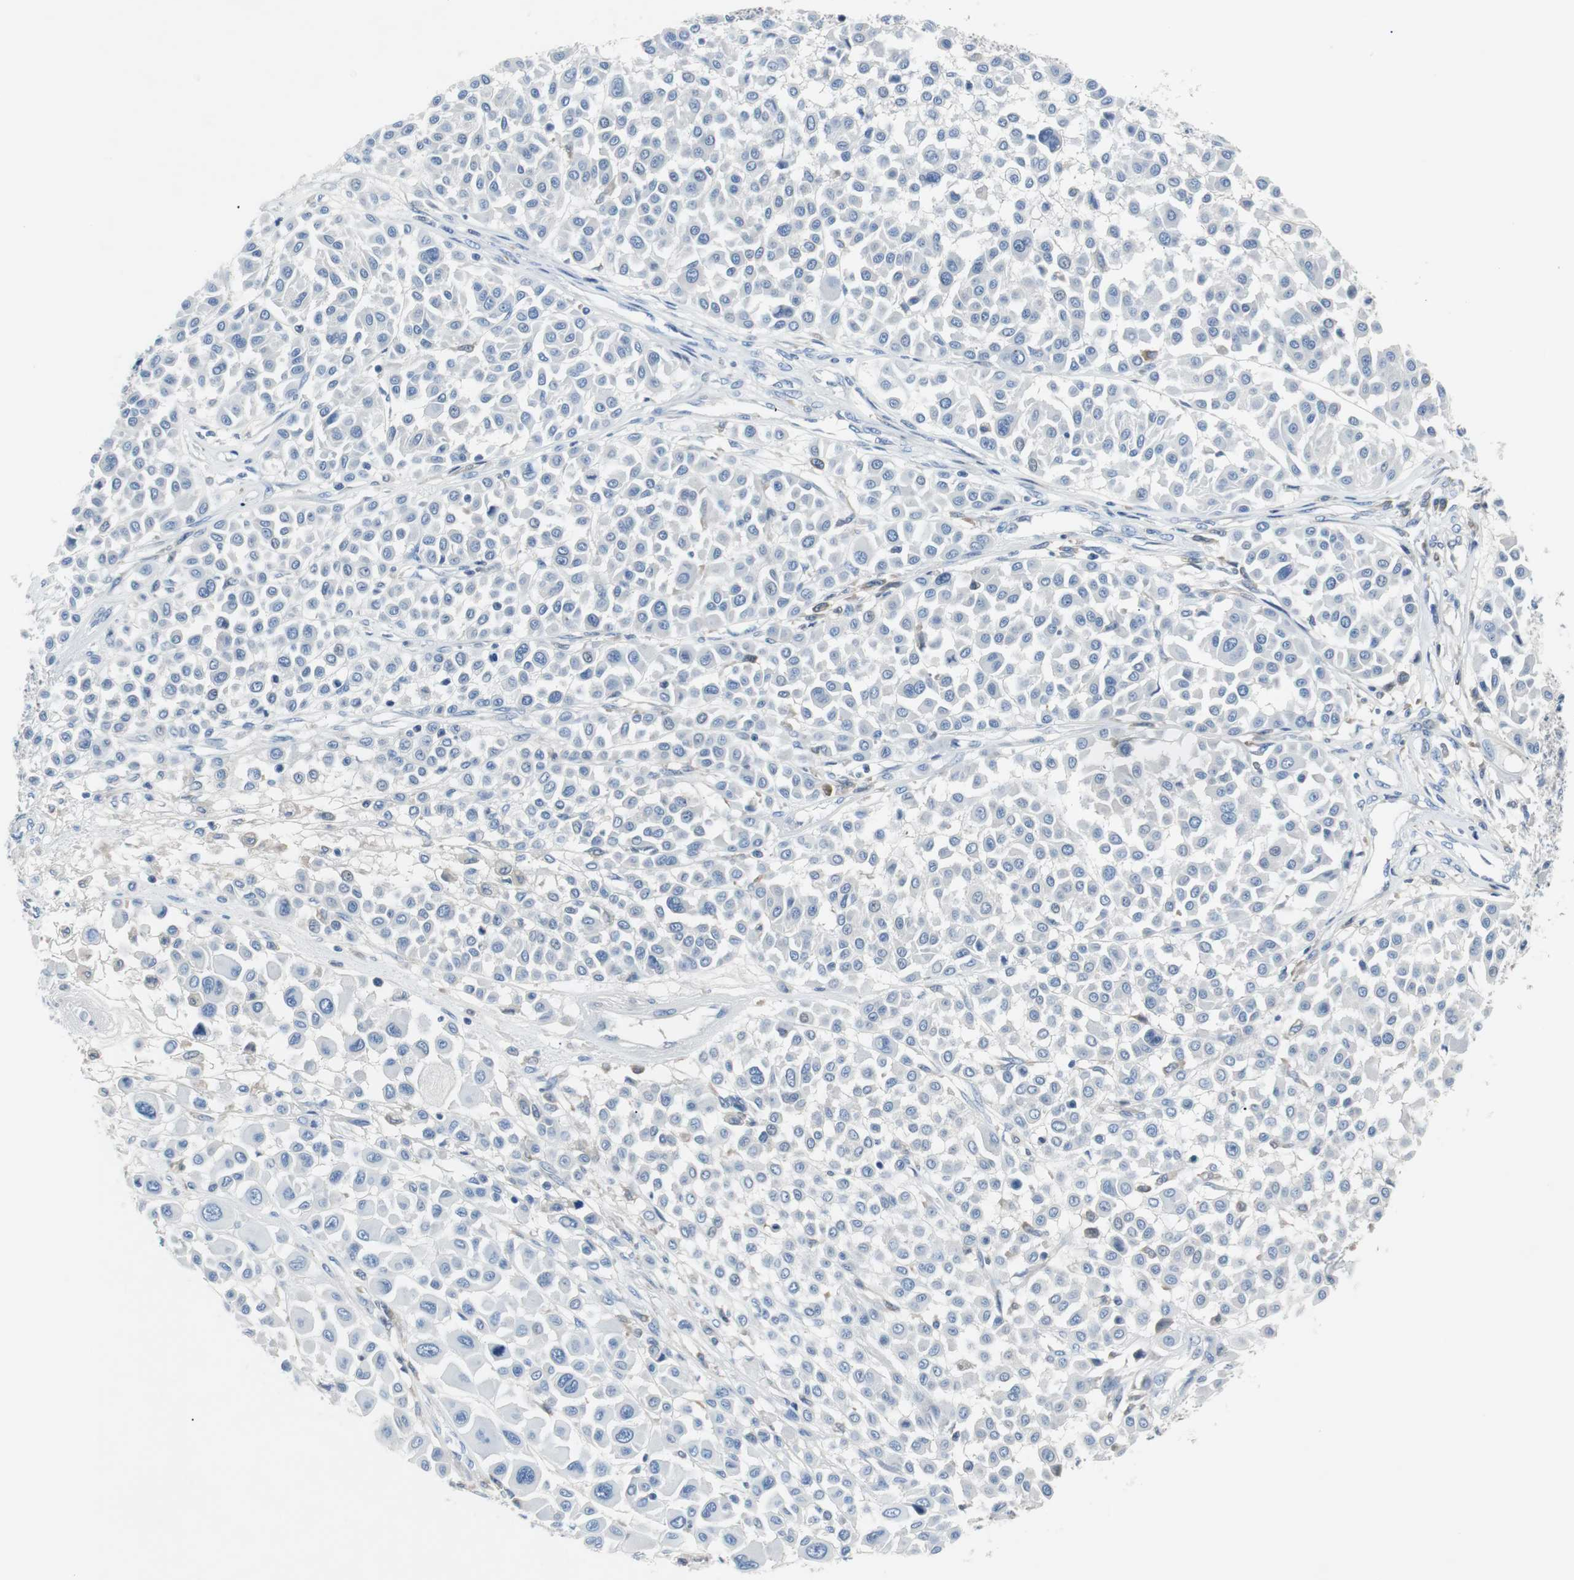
{"staining": {"intensity": "negative", "quantity": "none", "location": "none"}, "tissue": "melanoma", "cell_type": "Tumor cells", "image_type": "cancer", "snomed": [{"axis": "morphology", "description": "Malignant melanoma, Metastatic site"}, {"axis": "topography", "description": "Soft tissue"}], "caption": "Tumor cells show no significant staining in malignant melanoma (metastatic site).", "gene": "EEF2K", "patient": {"sex": "male", "age": 41}}